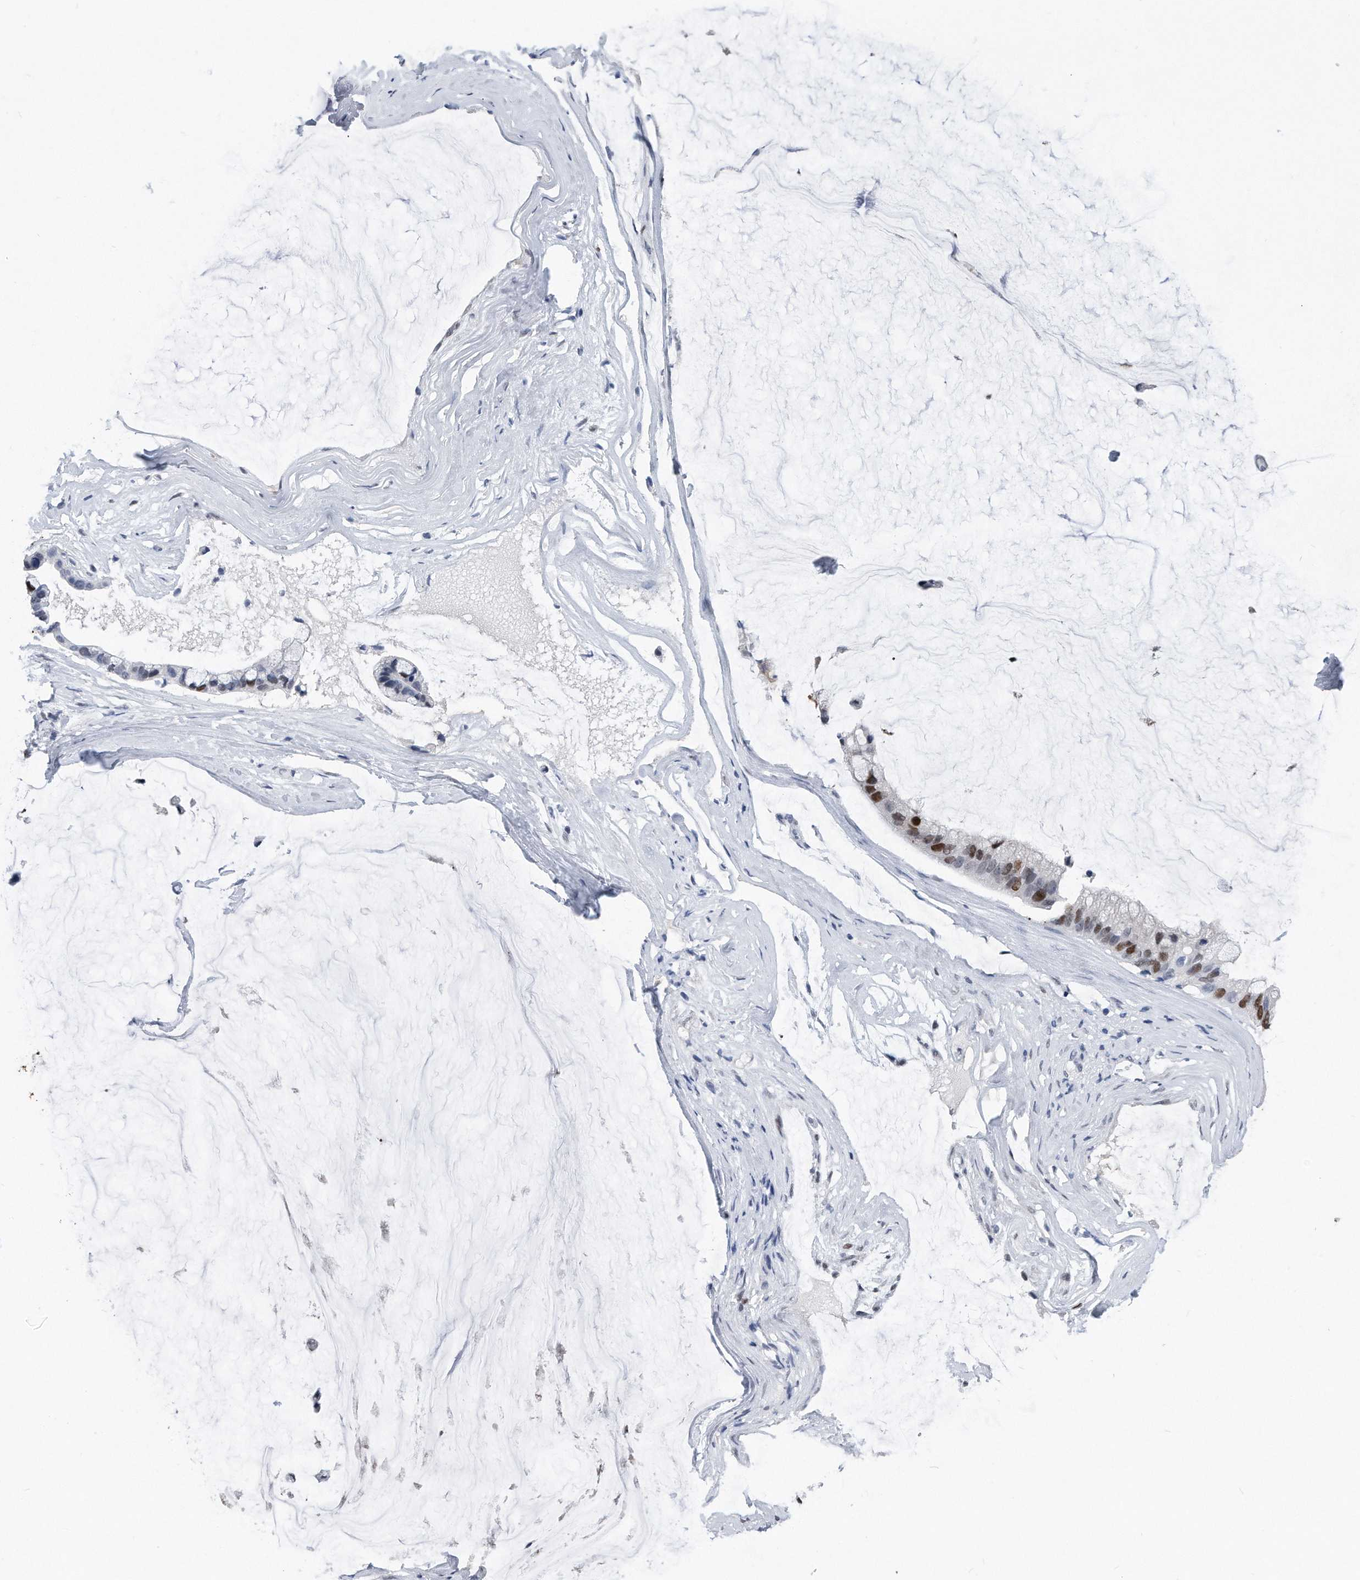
{"staining": {"intensity": "strong", "quantity": "<25%", "location": "nuclear"}, "tissue": "ovarian cancer", "cell_type": "Tumor cells", "image_type": "cancer", "snomed": [{"axis": "morphology", "description": "Cystadenocarcinoma, mucinous, NOS"}, {"axis": "topography", "description": "Ovary"}], "caption": "Ovarian cancer stained with a protein marker displays strong staining in tumor cells.", "gene": "PCNA", "patient": {"sex": "female", "age": 39}}